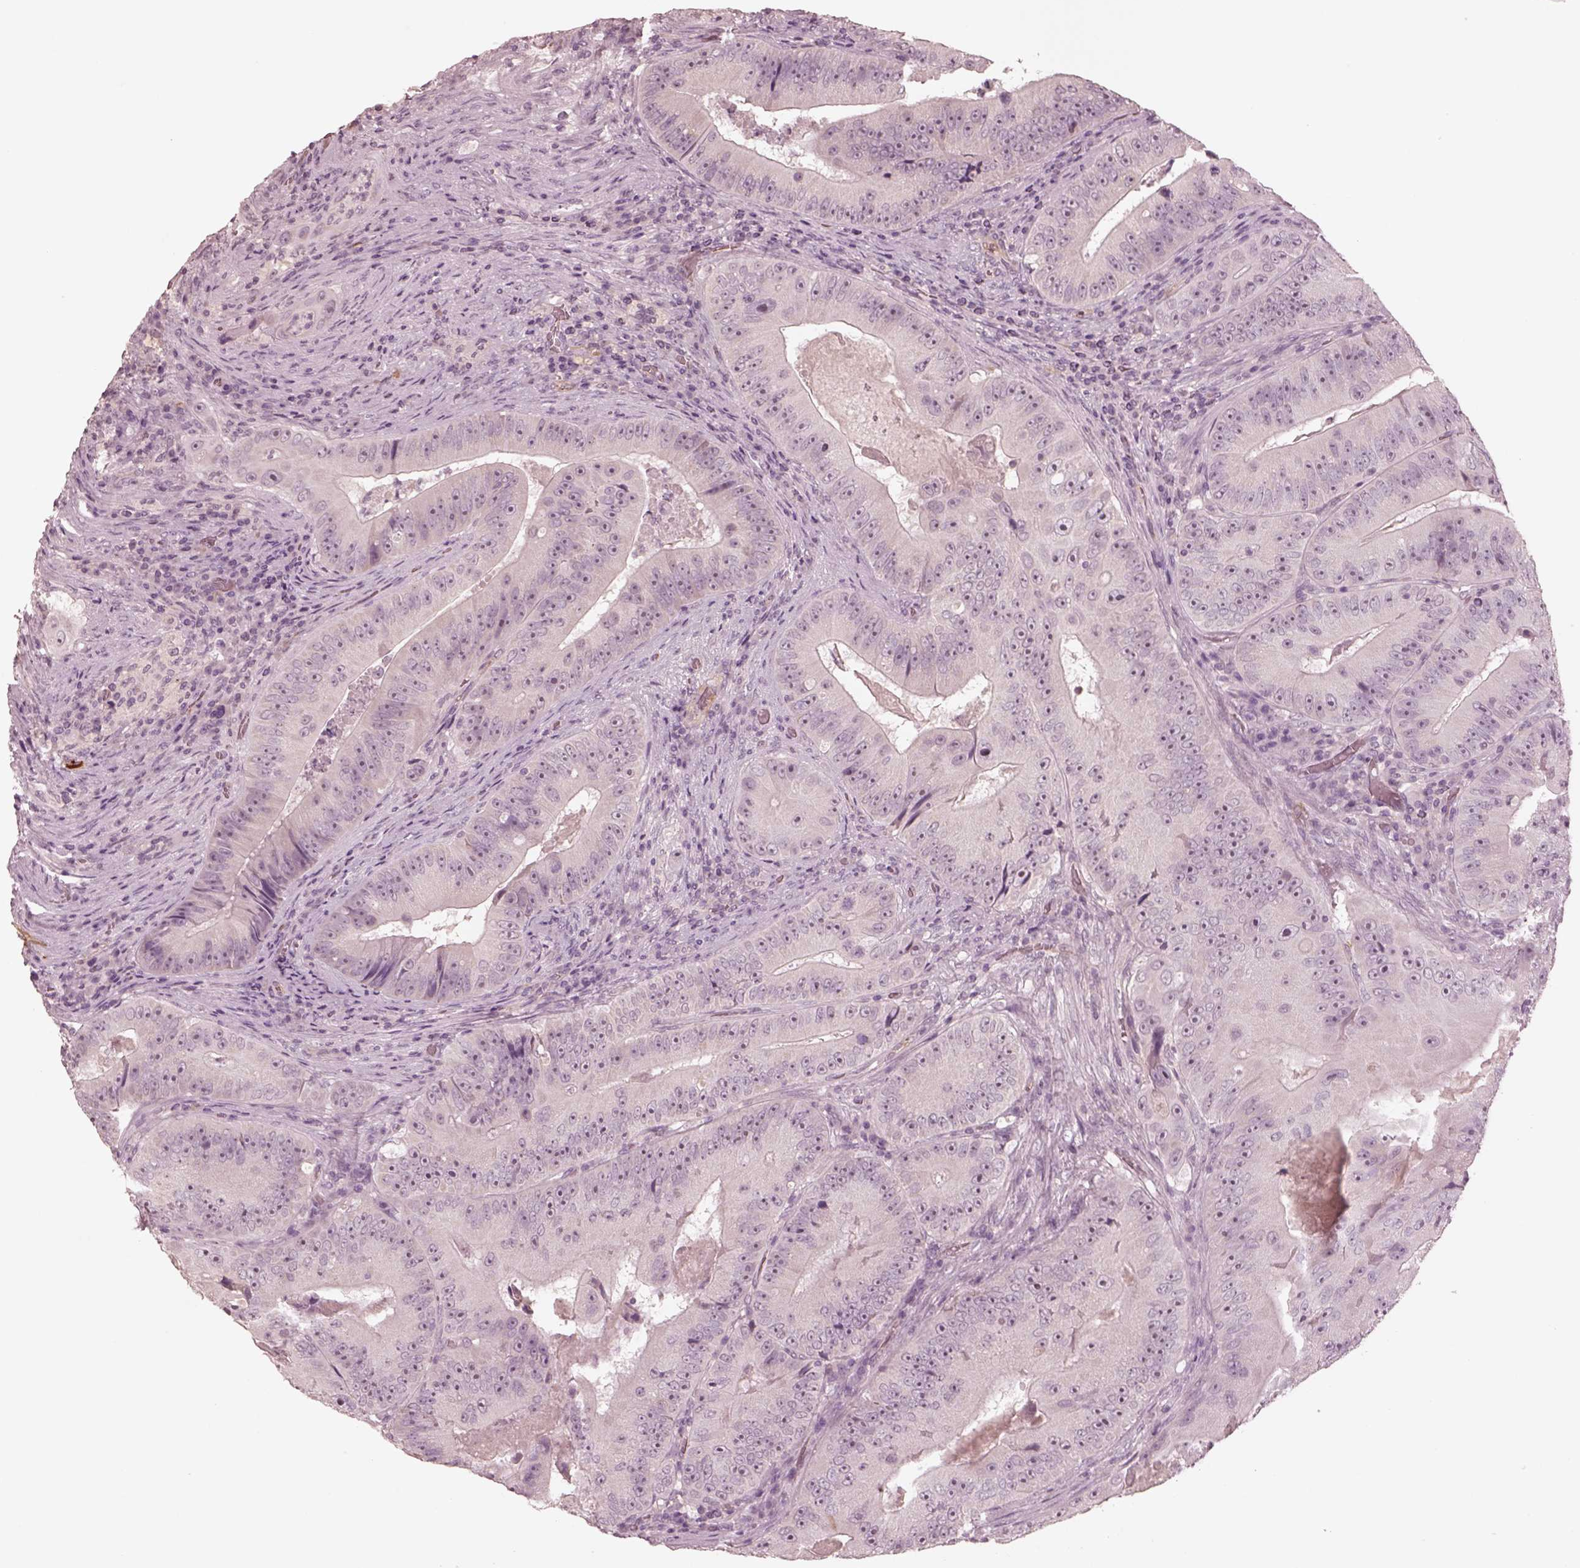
{"staining": {"intensity": "negative", "quantity": "none", "location": "none"}, "tissue": "colorectal cancer", "cell_type": "Tumor cells", "image_type": "cancer", "snomed": [{"axis": "morphology", "description": "Adenocarcinoma, NOS"}, {"axis": "topography", "description": "Colon"}], "caption": "Colorectal adenocarcinoma was stained to show a protein in brown. There is no significant staining in tumor cells. (IHC, brightfield microscopy, high magnification).", "gene": "DNAAF9", "patient": {"sex": "female", "age": 86}}